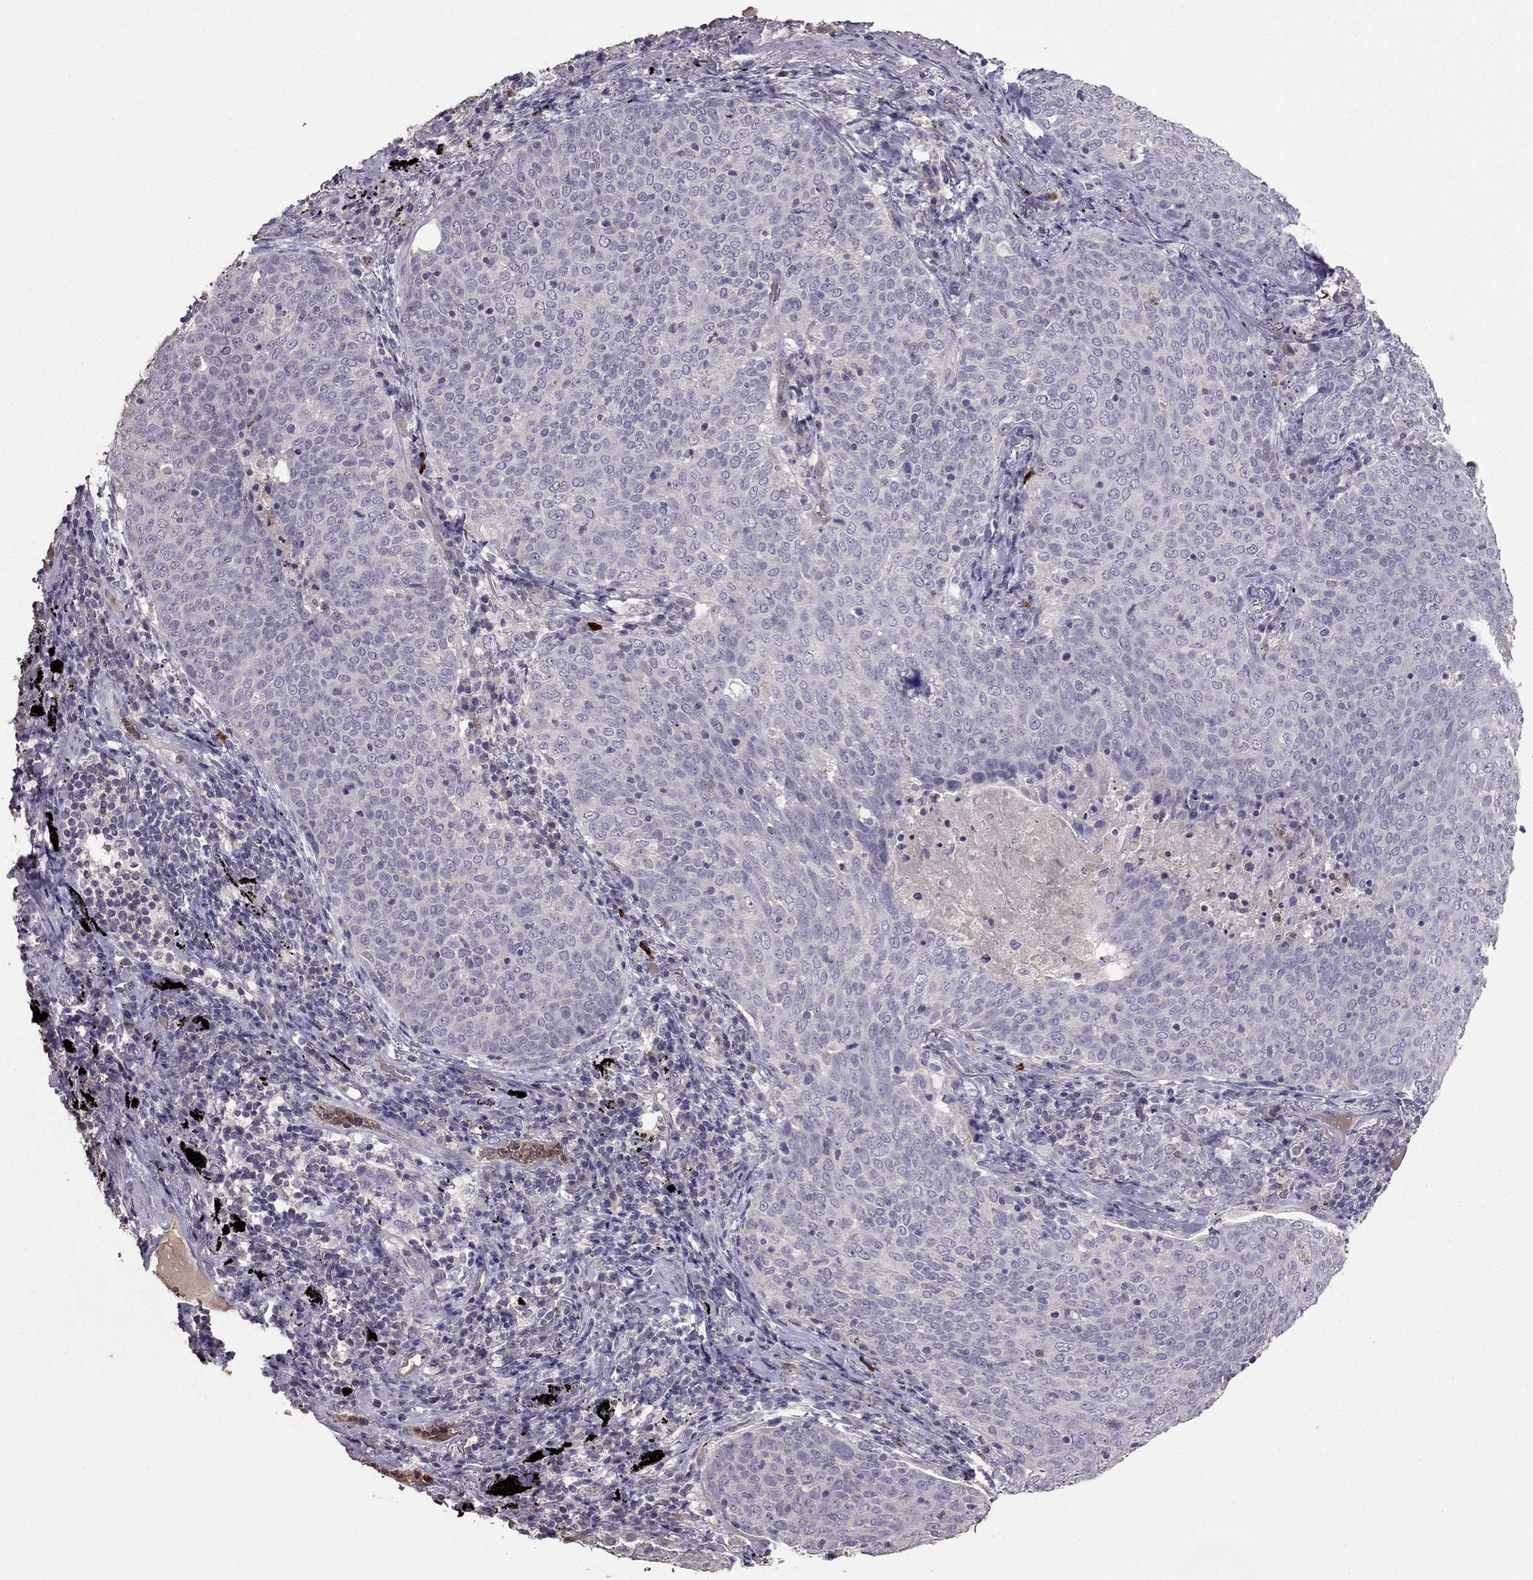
{"staining": {"intensity": "negative", "quantity": "none", "location": "none"}, "tissue": "lung cancer", "cell_type": "Tumor cells", "image_type": "cancer", "snomed": [{"axis": "morphology", "description": "Squamous cell carcinoma, NOS"}, {"axis": "topography", "description": "Lung"}], "caption": "Tumor cells are negative for brown protein staining in lung cancer (squamous cell carcinoma).", "gene": "RFLNB", "patient": {"sex": "male", "age": 82}}